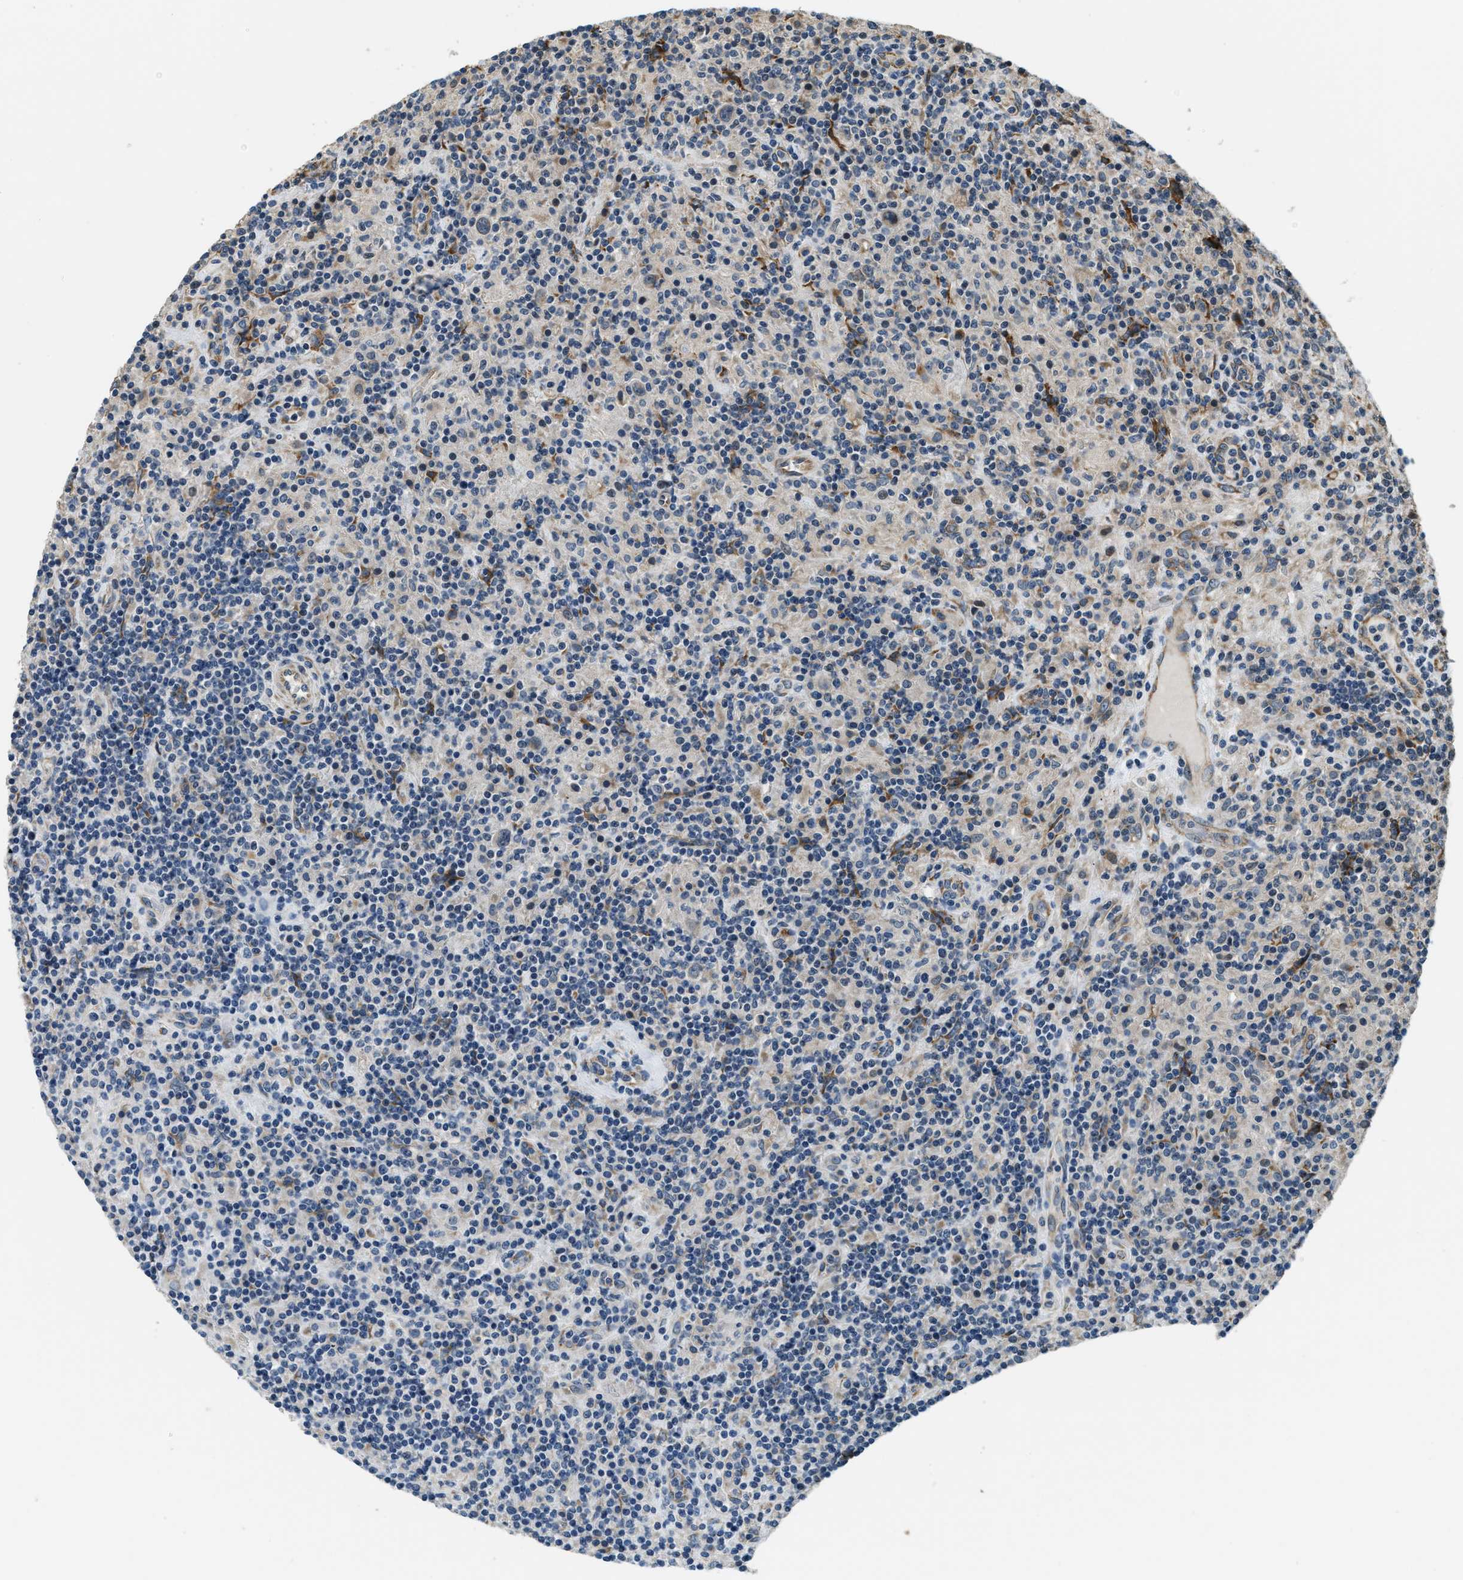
{"staining": {"intensity": "negative", "quantity": "none", "location": "none"}, "tissue": "lymphoma", "cell_type": "Tumor cells", "image_type": "cancer", "snomed": [{"axis": "morphology", "description": "Hodgkin's disease, NOS"}, {"axis": "topography", "description": "Lymph node"}], "caption": "Lymphoma was stained to show a protein in brown. There is no significant staining in tumor cells.", "gene": "ALOX12", "patient": {"sex": "male", "age": 70}}